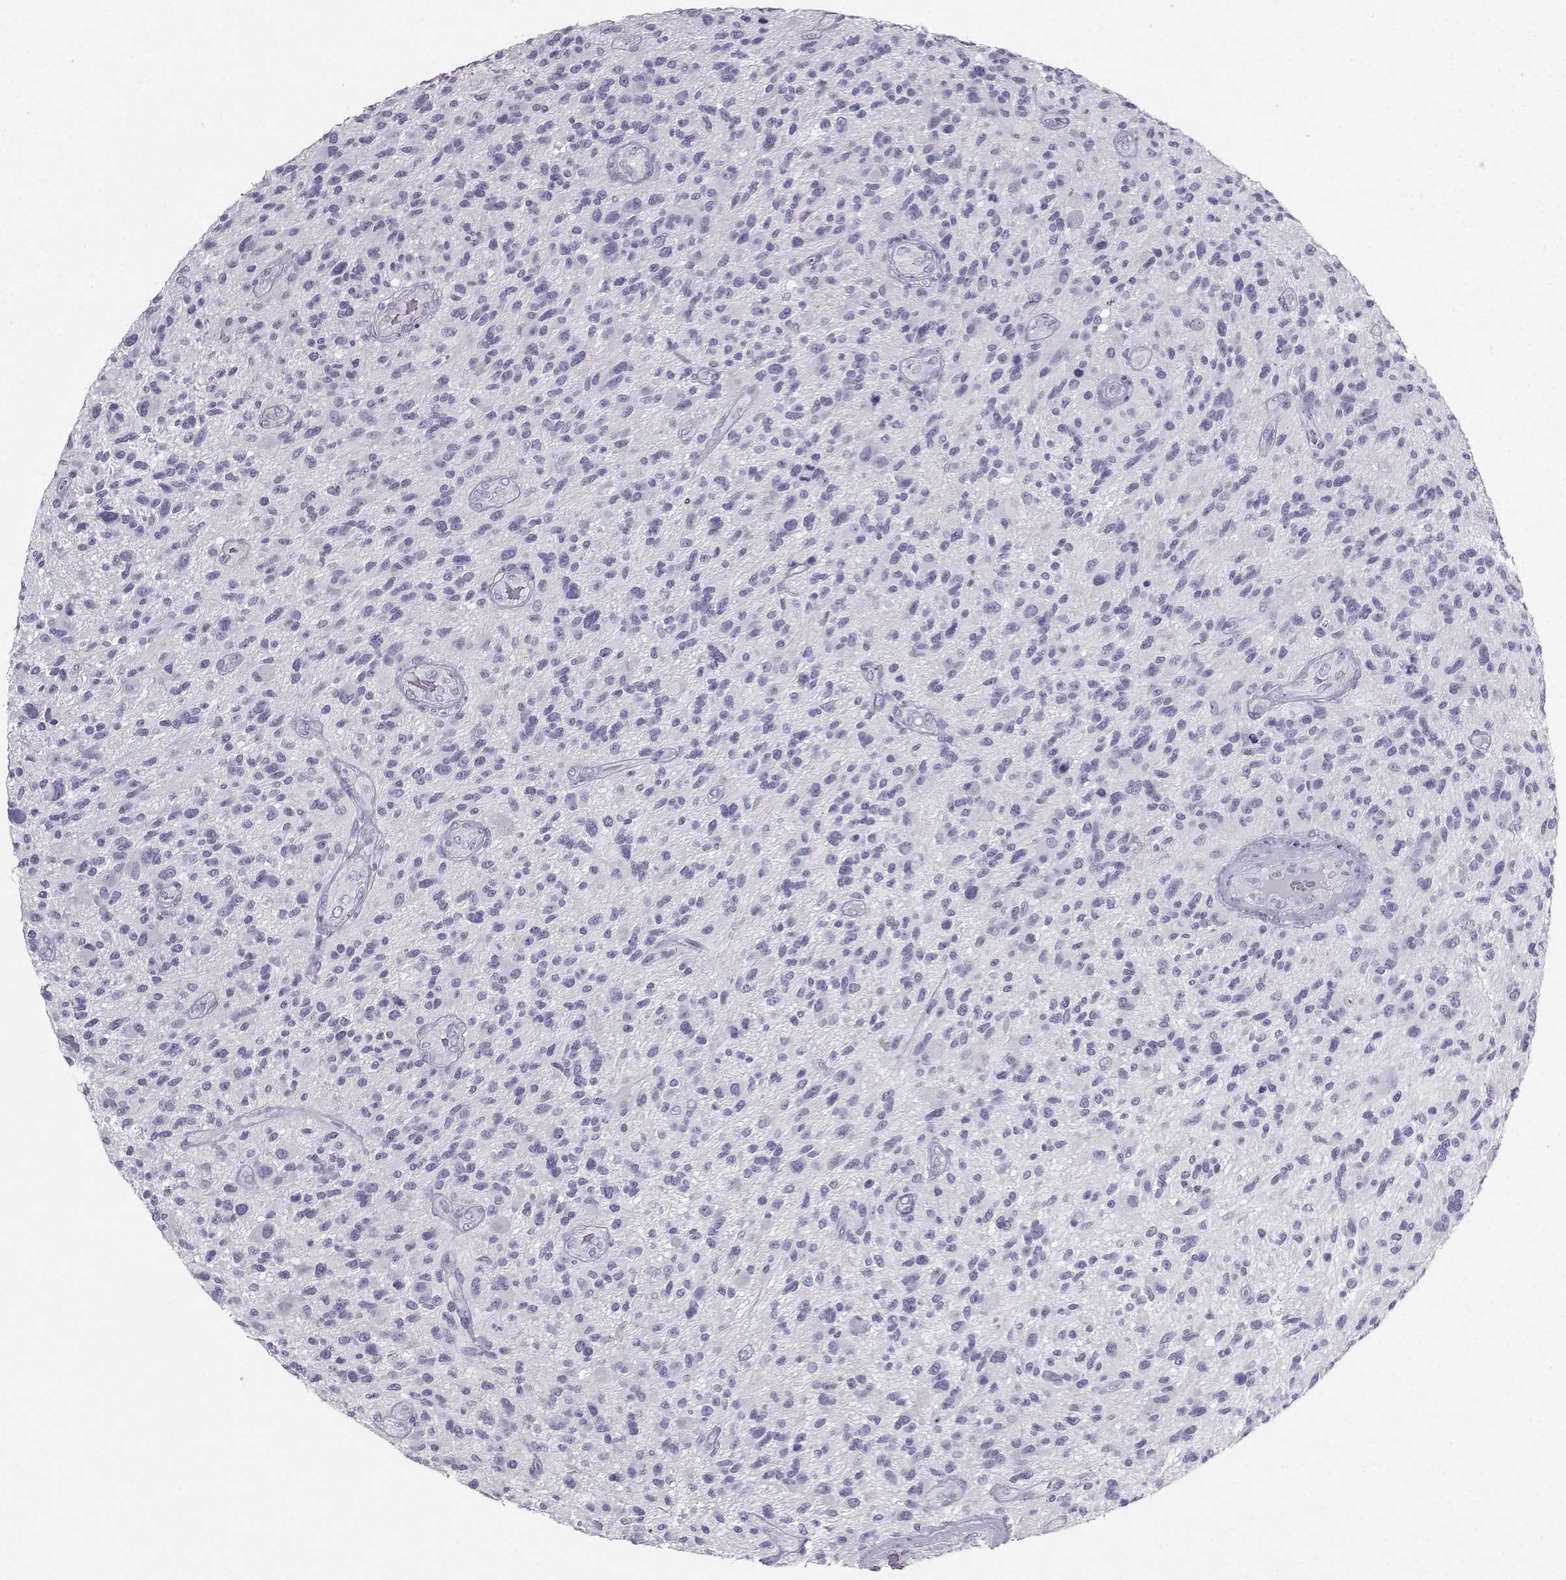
{"staining": {"intensity": "negative", "quantity": "none", "location": "none"}, "tissue": "glioma", "cell_type": "Tumor cells", "image_type": "cancer", "snomed": [{"axis": "morphology", "description": "Glioma, malignant, High grade"}, {"axis": "topography", "description": "Brain"}], "caption": "Immunohistochemistry (IHC) photomicrograph of human high-grade glioma (malignant) stained for a protein (brown), which displays no expression in tumor cells.", "gene": "IQCD", "patient": {"sex": "male", "age": 47}}